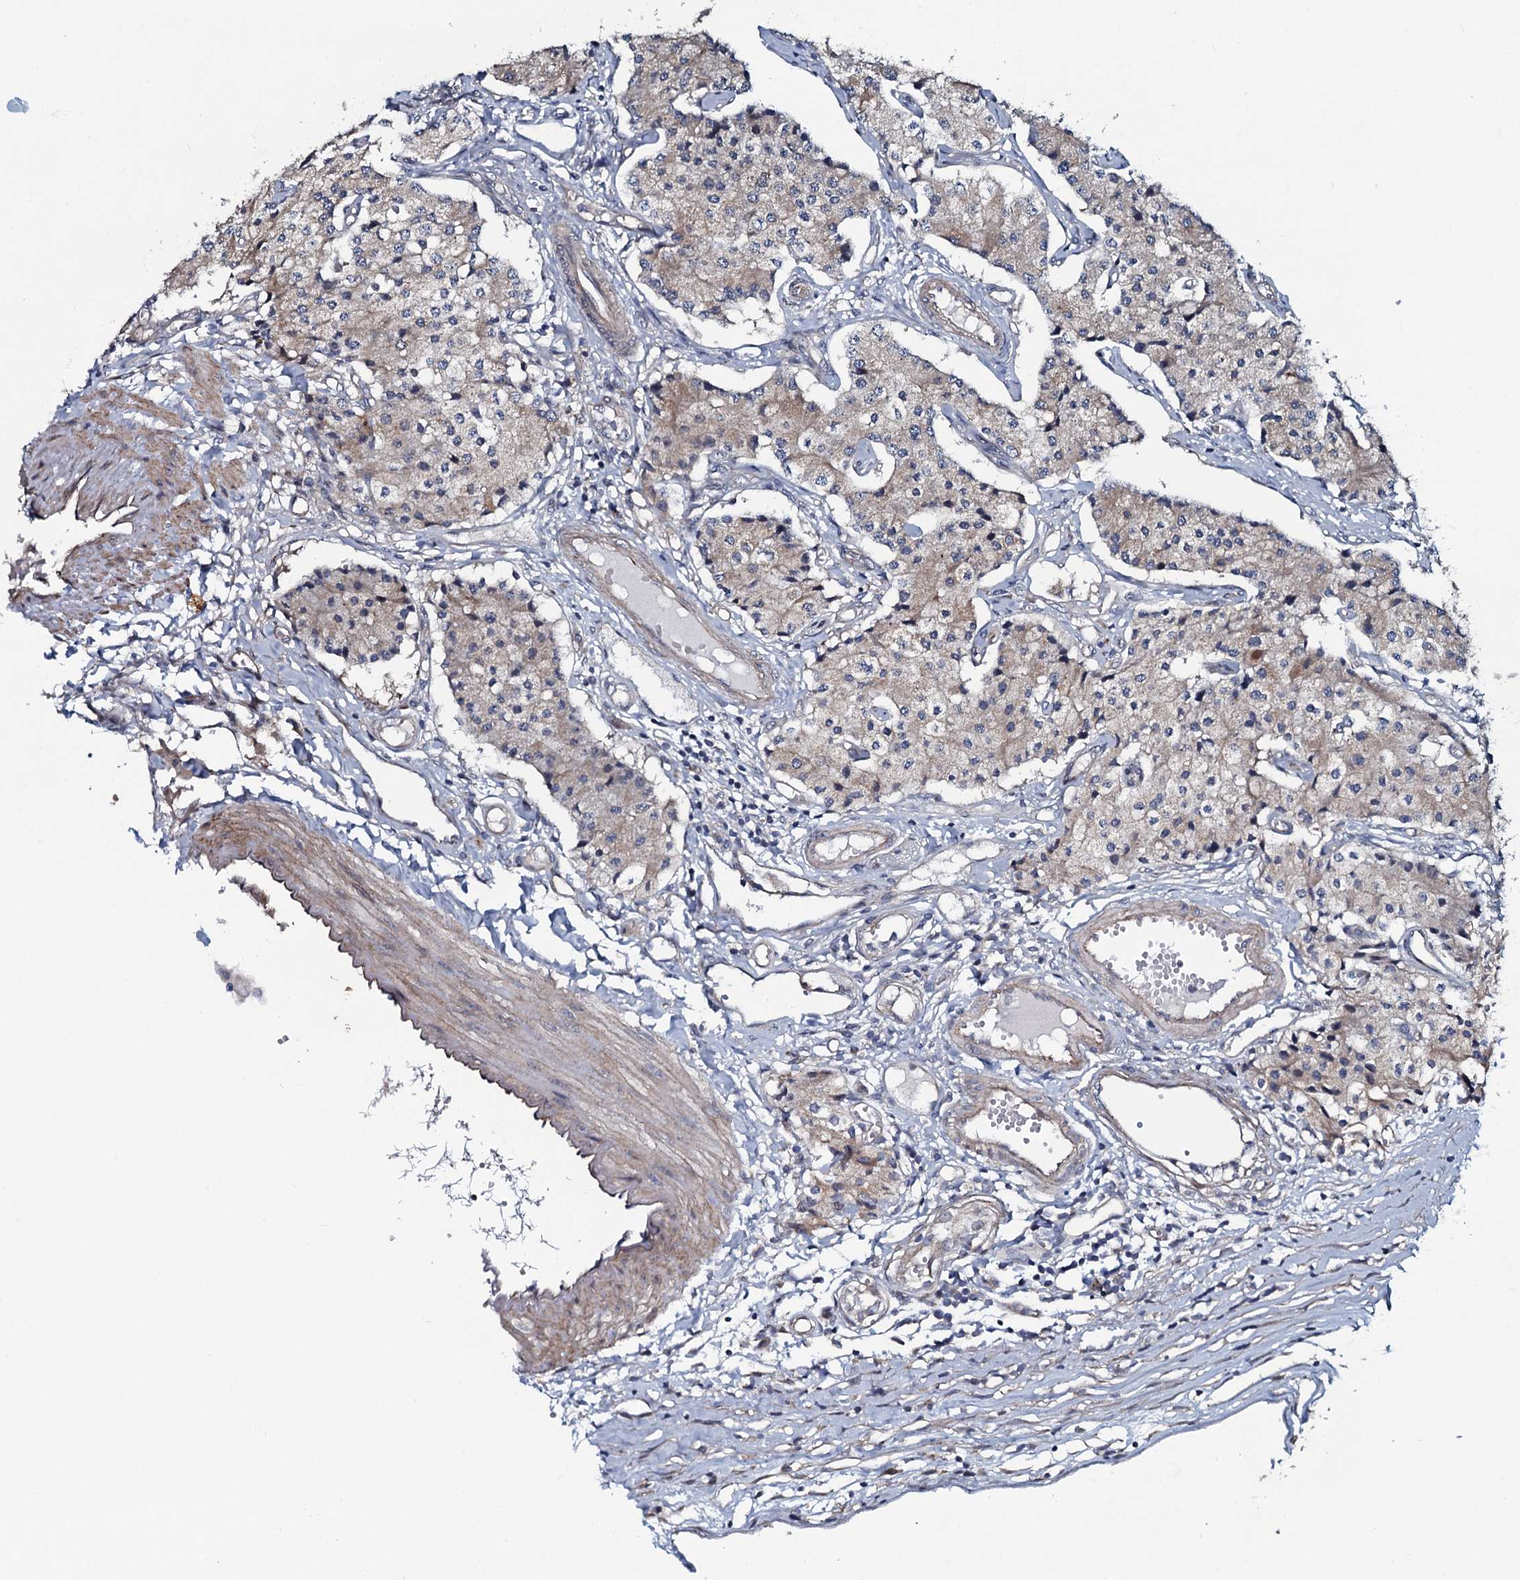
{"staining": {"intensity": "weak", "quantity": "25%-75%", "location": "cytoplasmic/membranous"}, "tissue": "carcinoid", "cell_type": "Tumor cells", "image_type": "cancer", "snomed": [{"axis": "morphology", "description": "Carcinoid, malignant, NOS"}, {"axis": "topography", "description": "Colon"}], "caption": "A high-resolution photomicrograph shows IHC staining of carcinoid, which shows weak cytoplasmic/membranous positivity in approximately 25%-75% of tumor cells. The staining was performed using DAB (3,3'-diaminobenzidine), with brown indicating positive protein expression. Nuclei are stained blue with hematoxylin.", "gene": "KCTD4", "patient": {"sex": "female", "age": 52}}